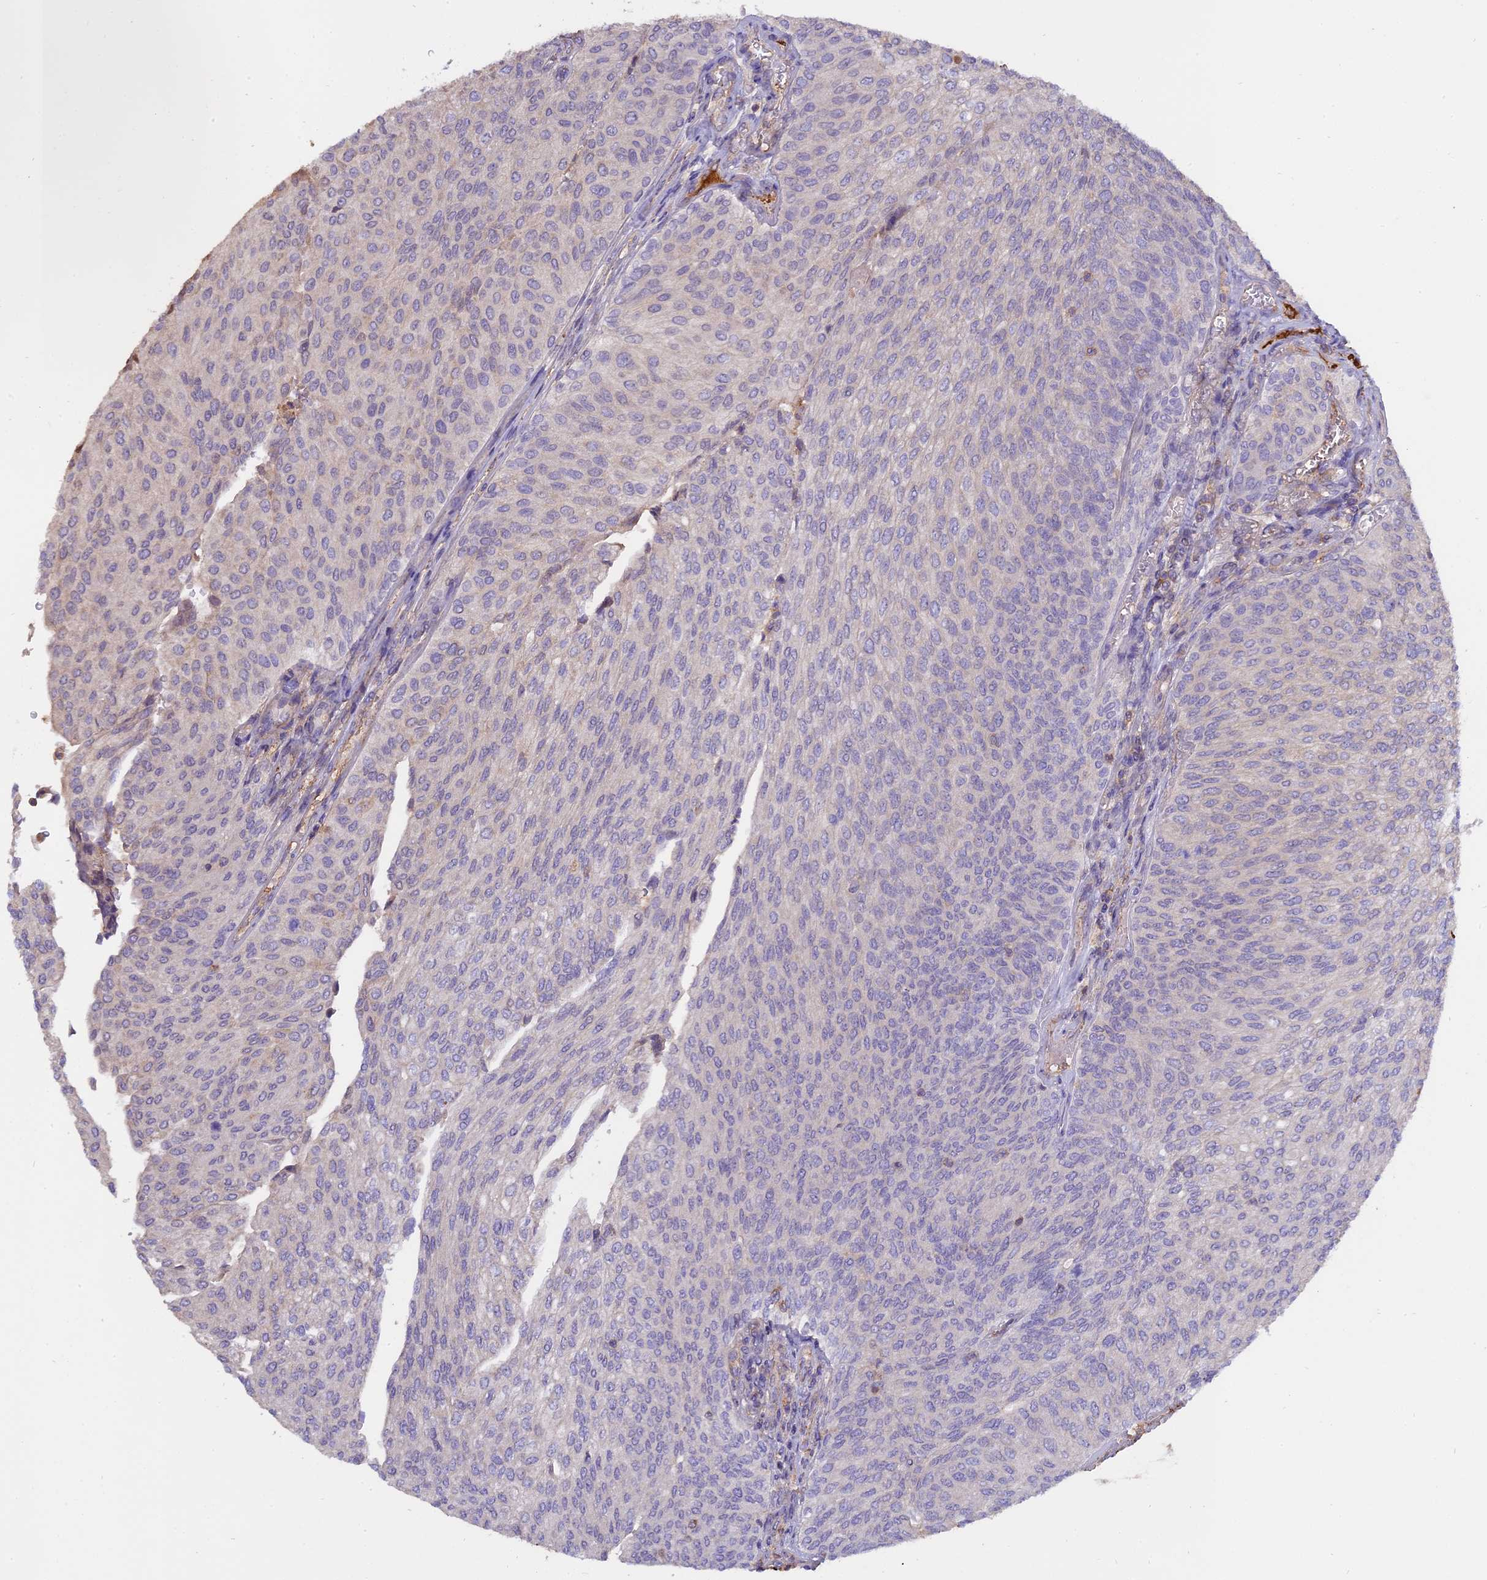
{"staining": {"intensity": "negative", "quantity": "none", "location": "none"}, "tissue": "urothelial cancer", "cell_type": "Tumor cells", "image_type": "cancer", "snomed": [{"axis": "morphology", "description": "Urothelial carcinoma, High grade"}, {"axis": "topography", "description": "Urinary bladder"}], "caption": "DAB (3,3'-diaminobenzidine) immunohistochemical staining of urothelial cancer demonstrates no significant expression in tumor cells. (DAB (3,3'-diaminobenzidine) immunohistochemistry with hematoxylin counter stain).", "gene": "CFAP119", "patient": {"sex": "female", "age": 79}}